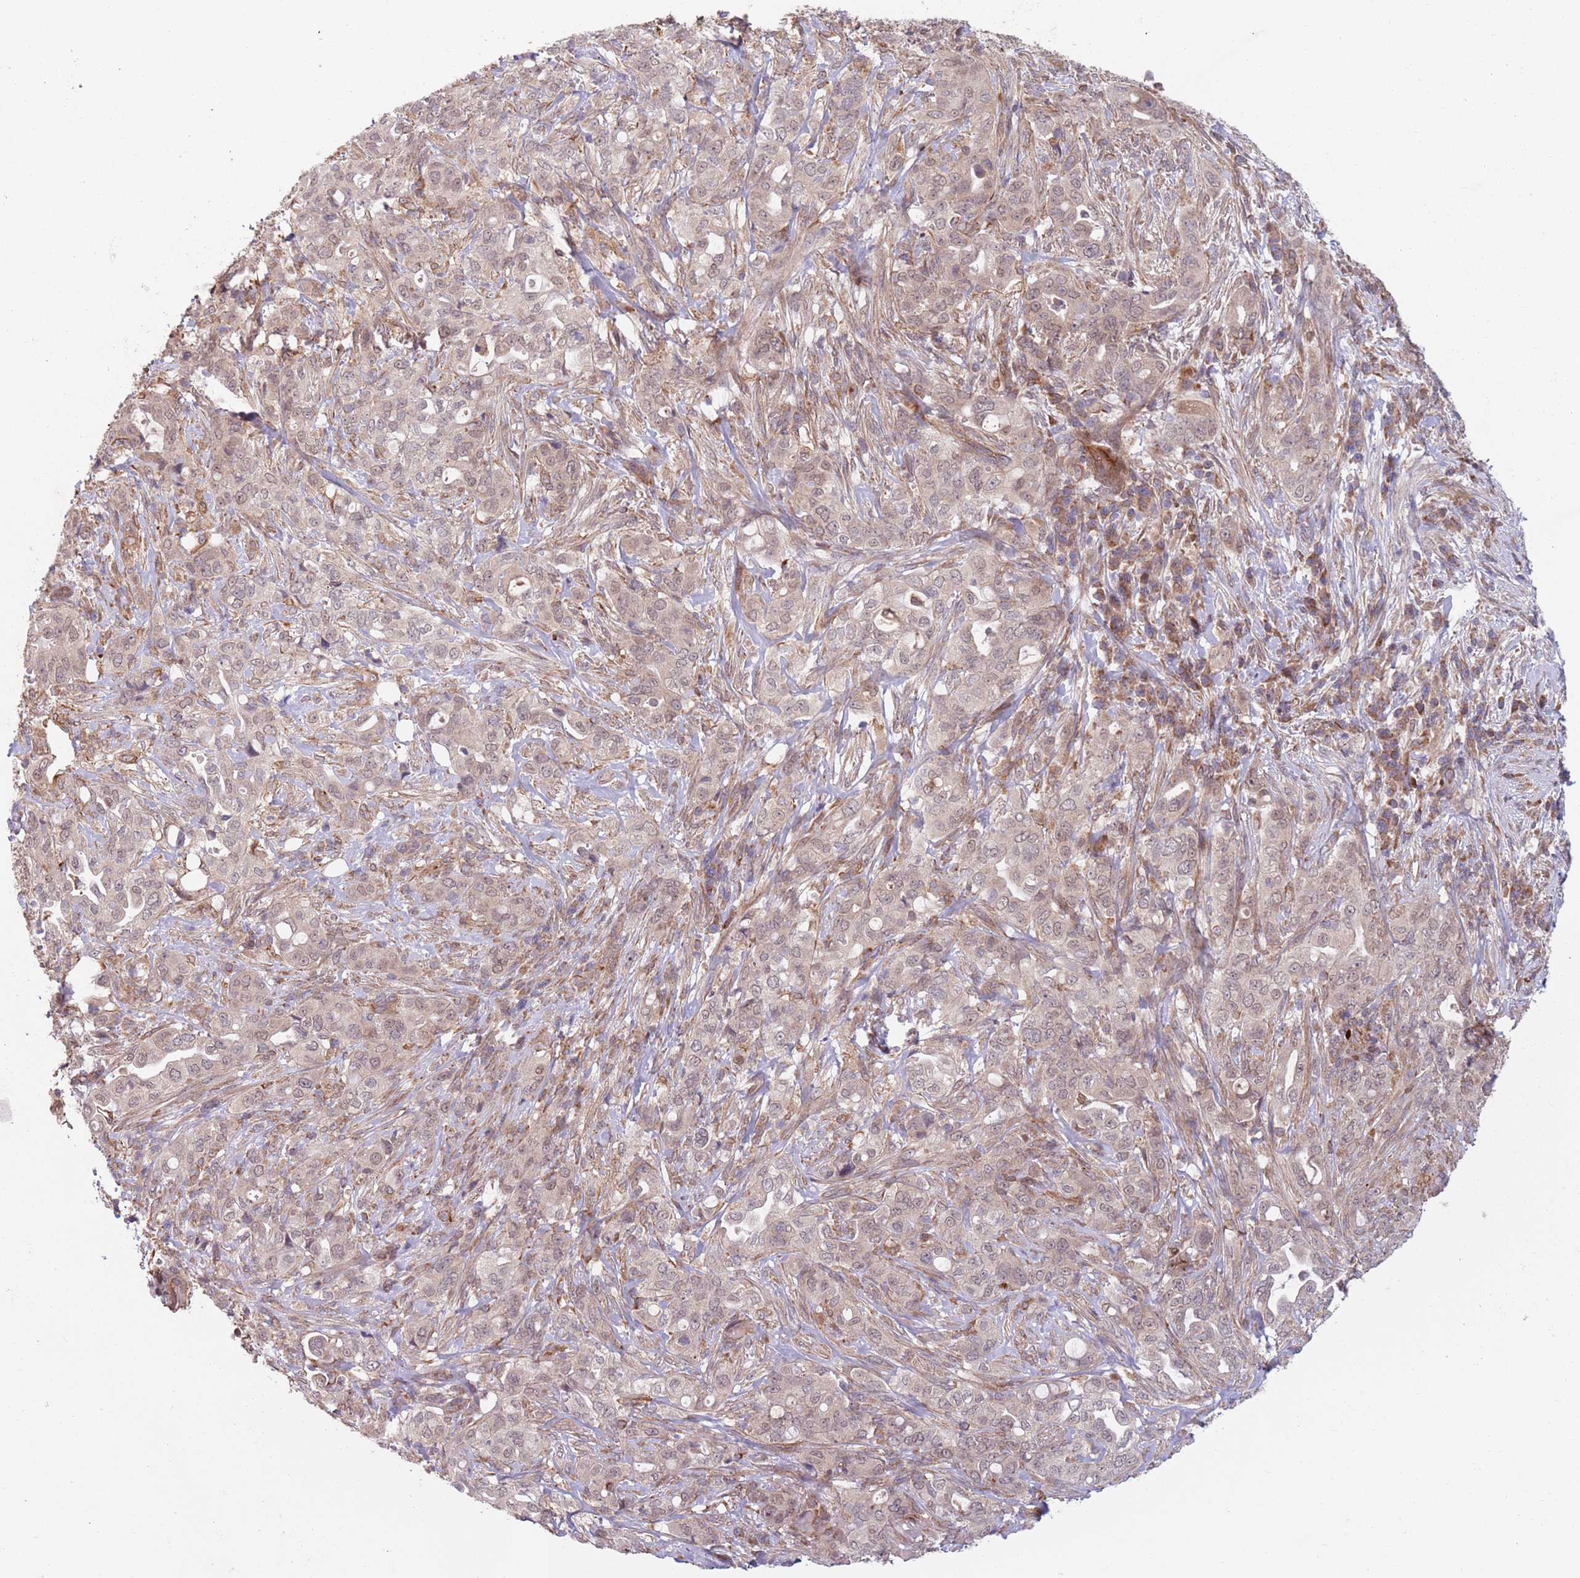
{"staining": {"intensity": "weak", "quantity": ">75%", "location": "nuclear"}, "tissue": "pancreatic cancer", "cell_type": "Tumor cells", "image_type": "cancer", "snomed": [{"axis": "morphology", "description": "Normal tissue, NOS"}, {"axis": "morphology", "description": "Adenocarcinoma, NOS"}, {"axis": "topography", "description": "Lymph node"}, {"axis": "topography", "description": "Pancreas"}], "caption": "Immunohistochemistry image of human pancreatic cancer (adenocarcinoma) stained for a protein (brown), which demonstrates low levels of weak nuclear staining in about >75% of tumor cells.", "gene": "CHD9", "patient": {"sex": "female", "age": 67}}